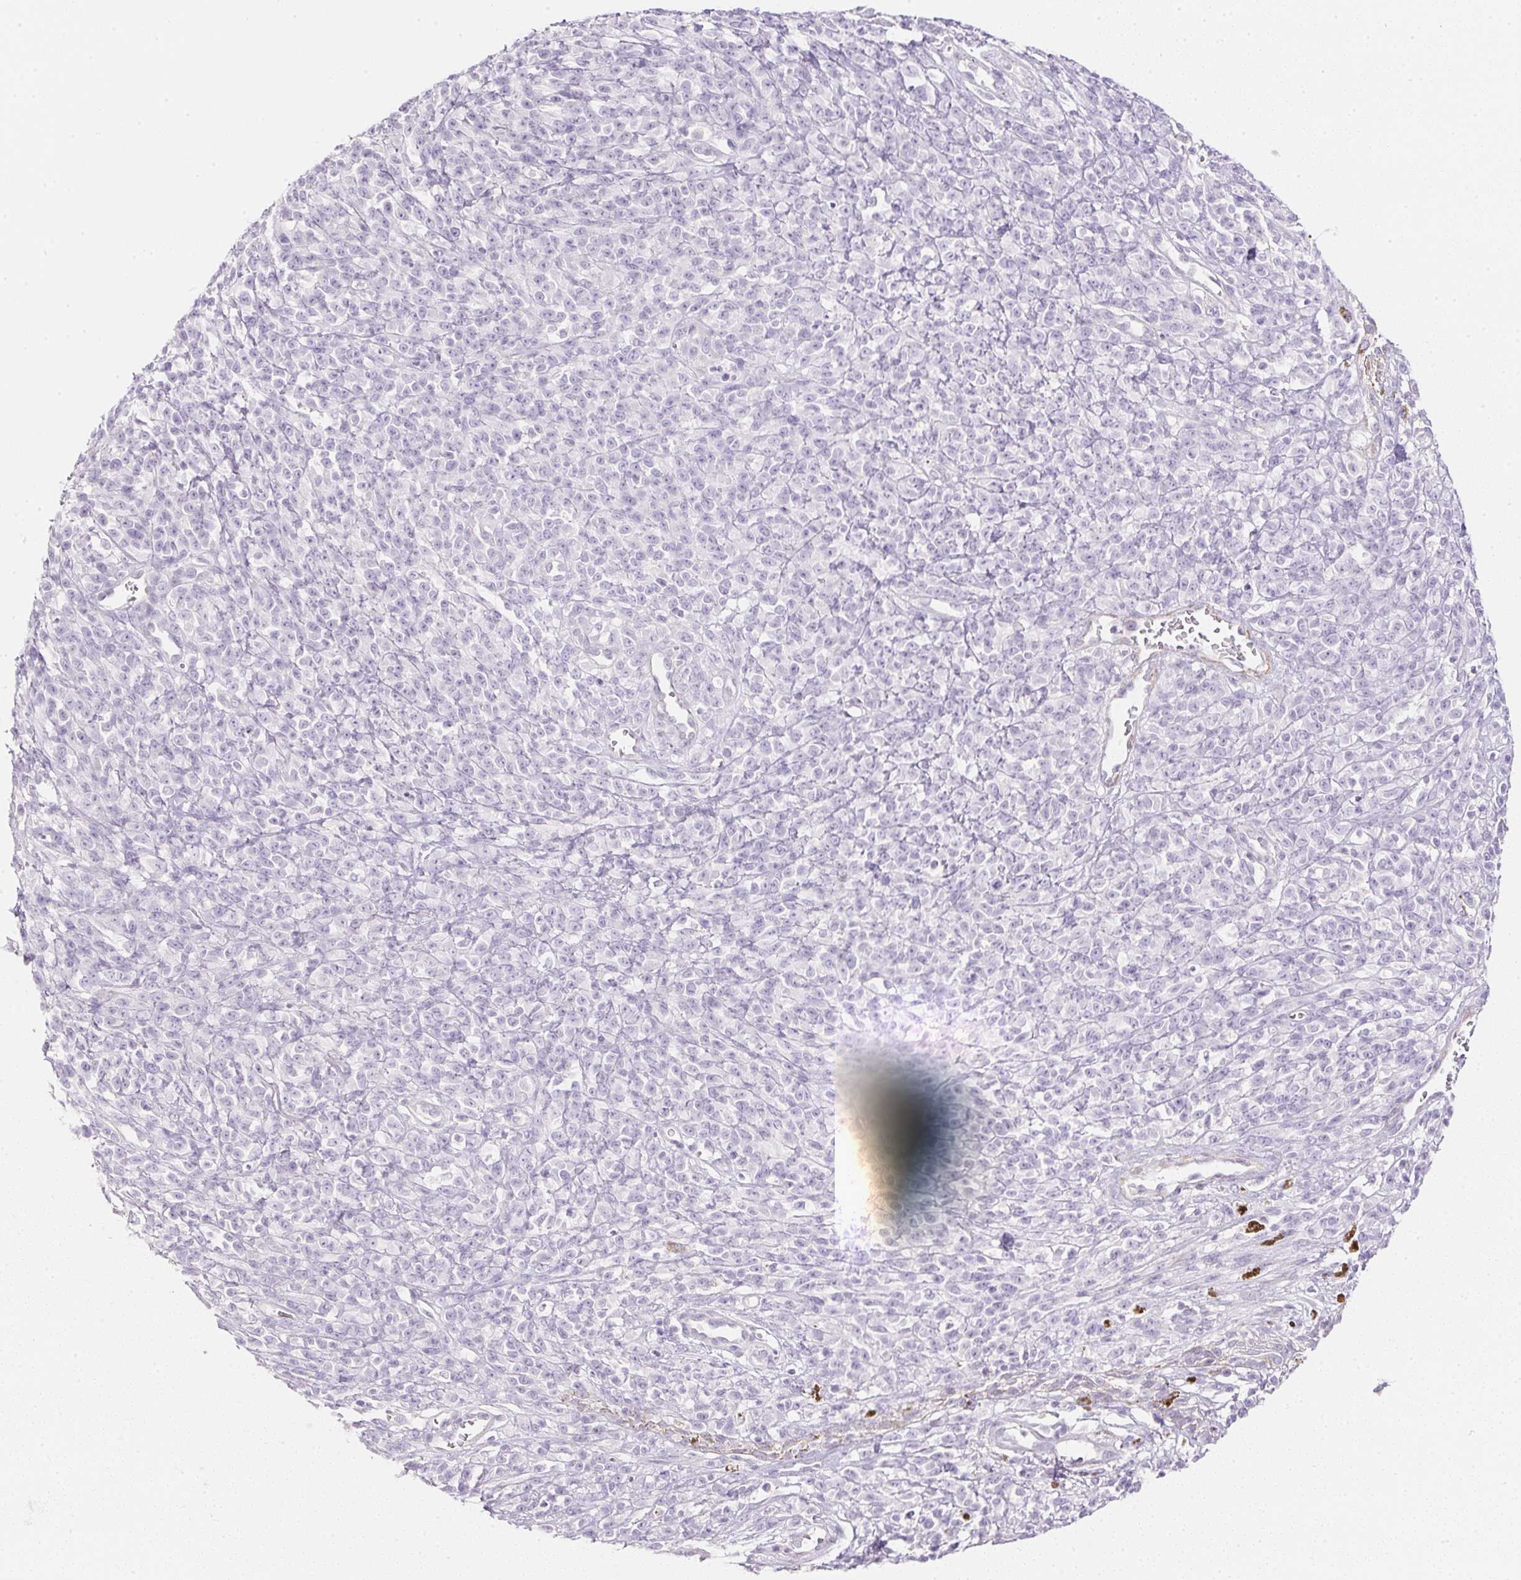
{"staining": {"intensity": "negative", "quantity": "none", "location": "none"}, "tissue": "melanoma", "cell_type": "Tumor cells", "image_type": "cancer", "snomed": [{"axis": "morphology", "description": "Malignant melanoma, NOS"}, {"axis": "topography", "description": "Skin"}, {"axis": "topography", "description": "Skin of trunk"}], "caption": "The micrograph demonstrates no significant positivity in tumor cells of malignant melanoma.", "gene": "KCNE2", "patient": {"sex": "male", "age": 74}}